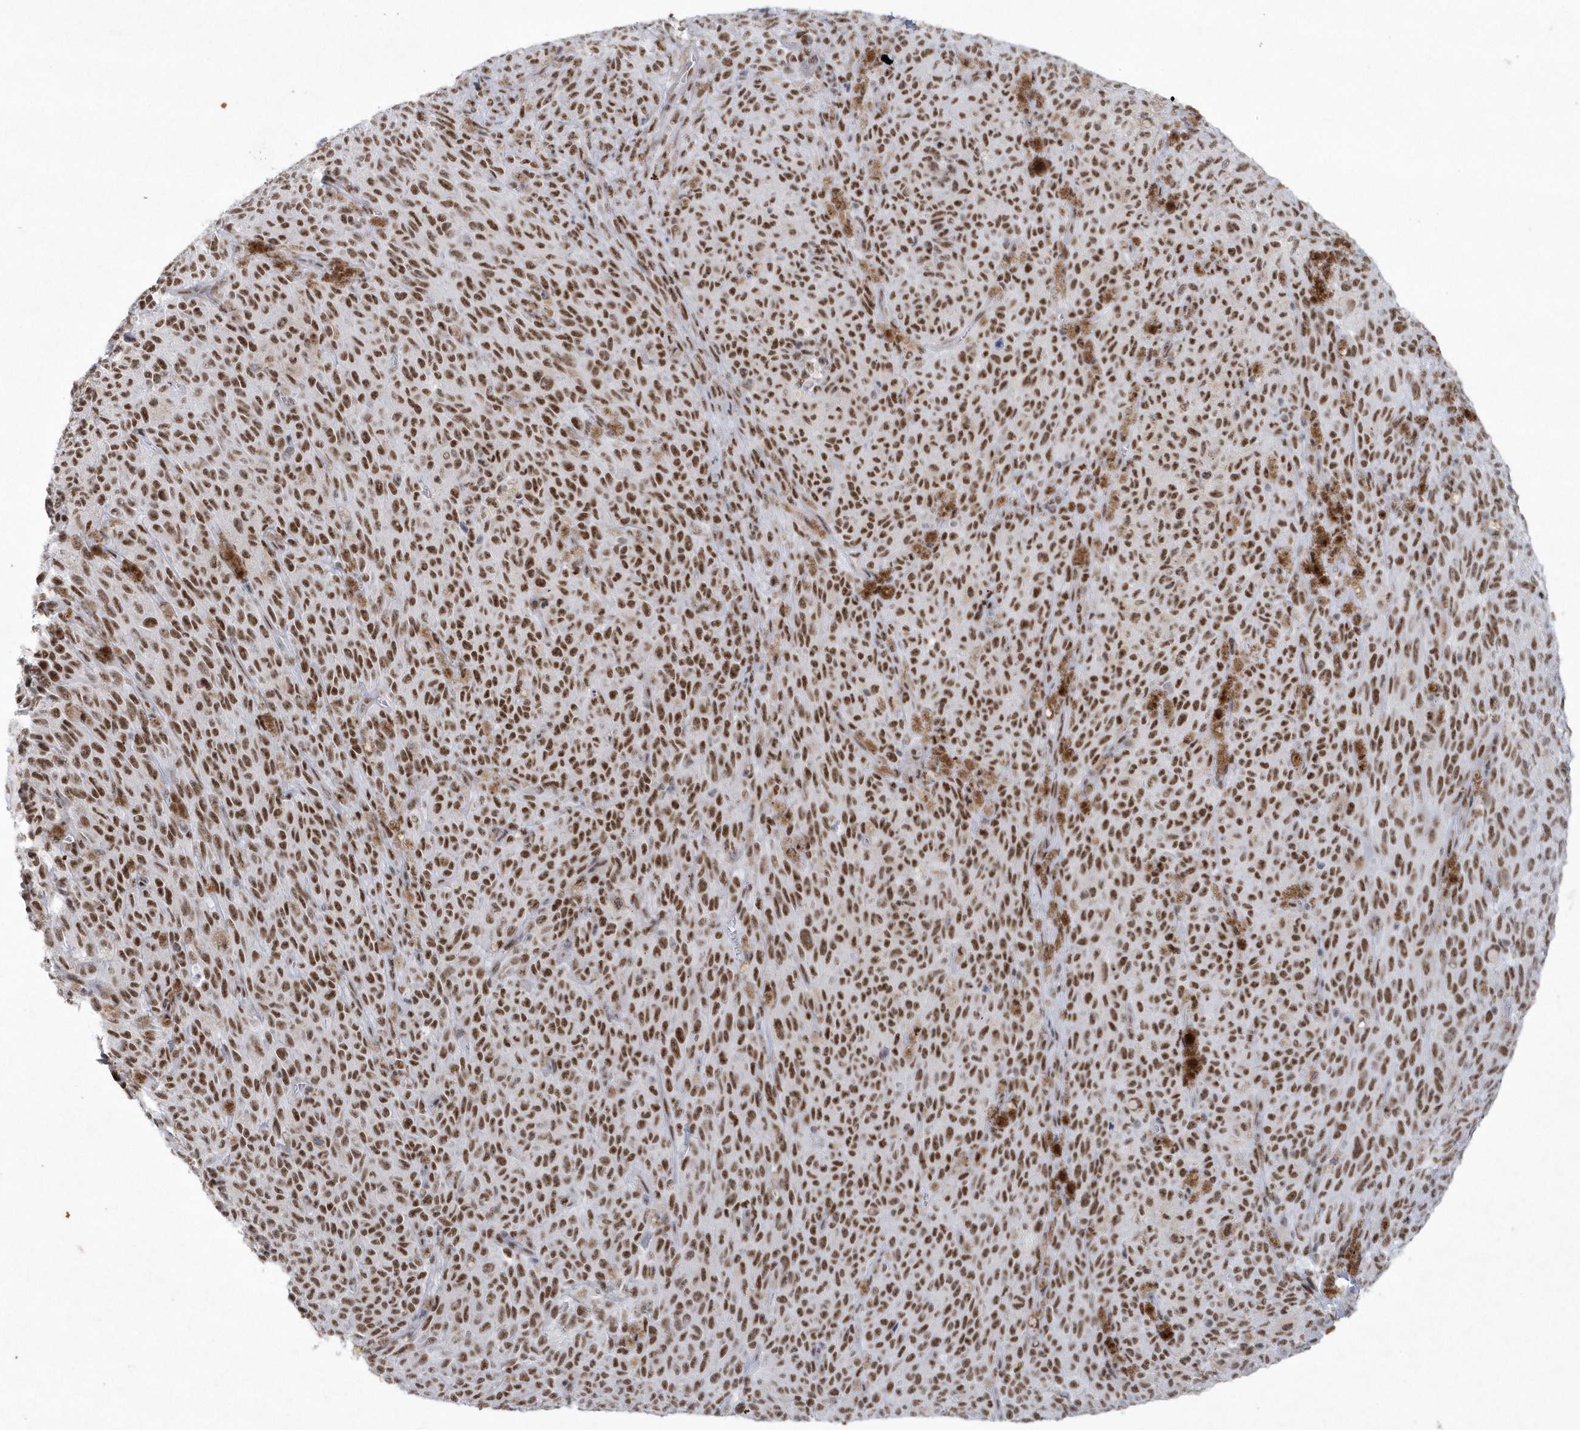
{"staining": {"intensity": "strong", "quantity": ">75%", "location": "nuclear"}, "tissue": "melanoma", "cell_type": "Tumor cells", "image_type": "cancer", "snomed": [{"axis": "morphology", "description": "Malignant melanoma, NOS"}, {"axis": "topography", "description": "Skin"}], "caption": "The histopathology image exhibits staining of melanoma, revealing strong nuclear protein positivity (brown color) within tumor cells.", "gene": "DCLRE1A", "patient": {"sex": "female", "age": 82}}